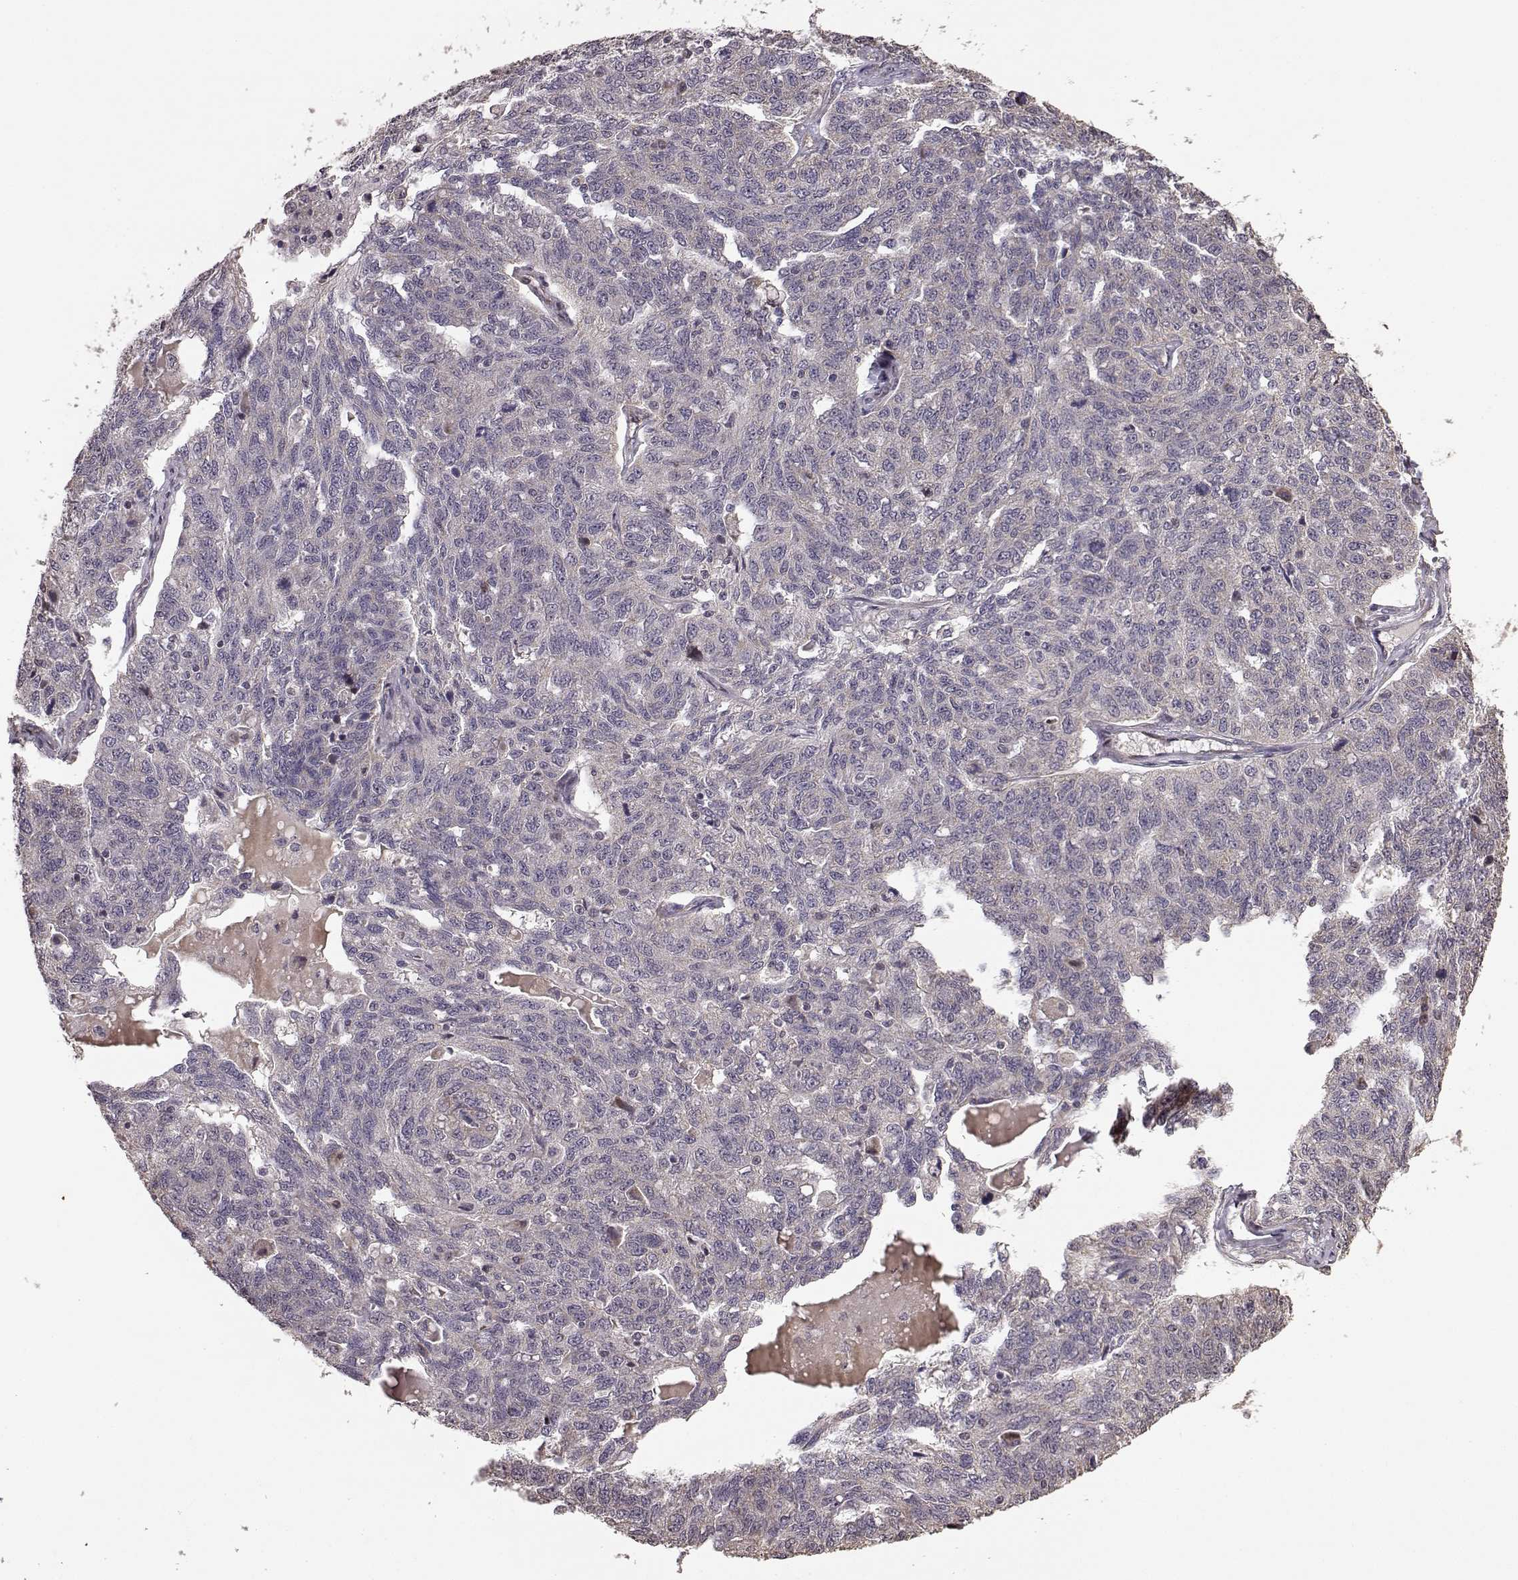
{"staining": {"intensity": "negative", "quantity": "none", "location": "none"}, "tissue": "ovarian cancer", "cell_type": "Tumor cells", "image_type": "cancer", "snomed": [{"axis": "morphology", "description": "Cystadenocarcinoma, serous, NOS"}, {"axis": "topography", "description": "Ovary"}], "caption": "Immunohistochemistry (IHC) image of neoplastic tissue: human ovarian cancer (serous cystadenocarcinoma) stained with DAB reveals no significant protein positivity in tumor cells.", "gene": "BACH2", "patient": {"sex": "female", "age": 71}}